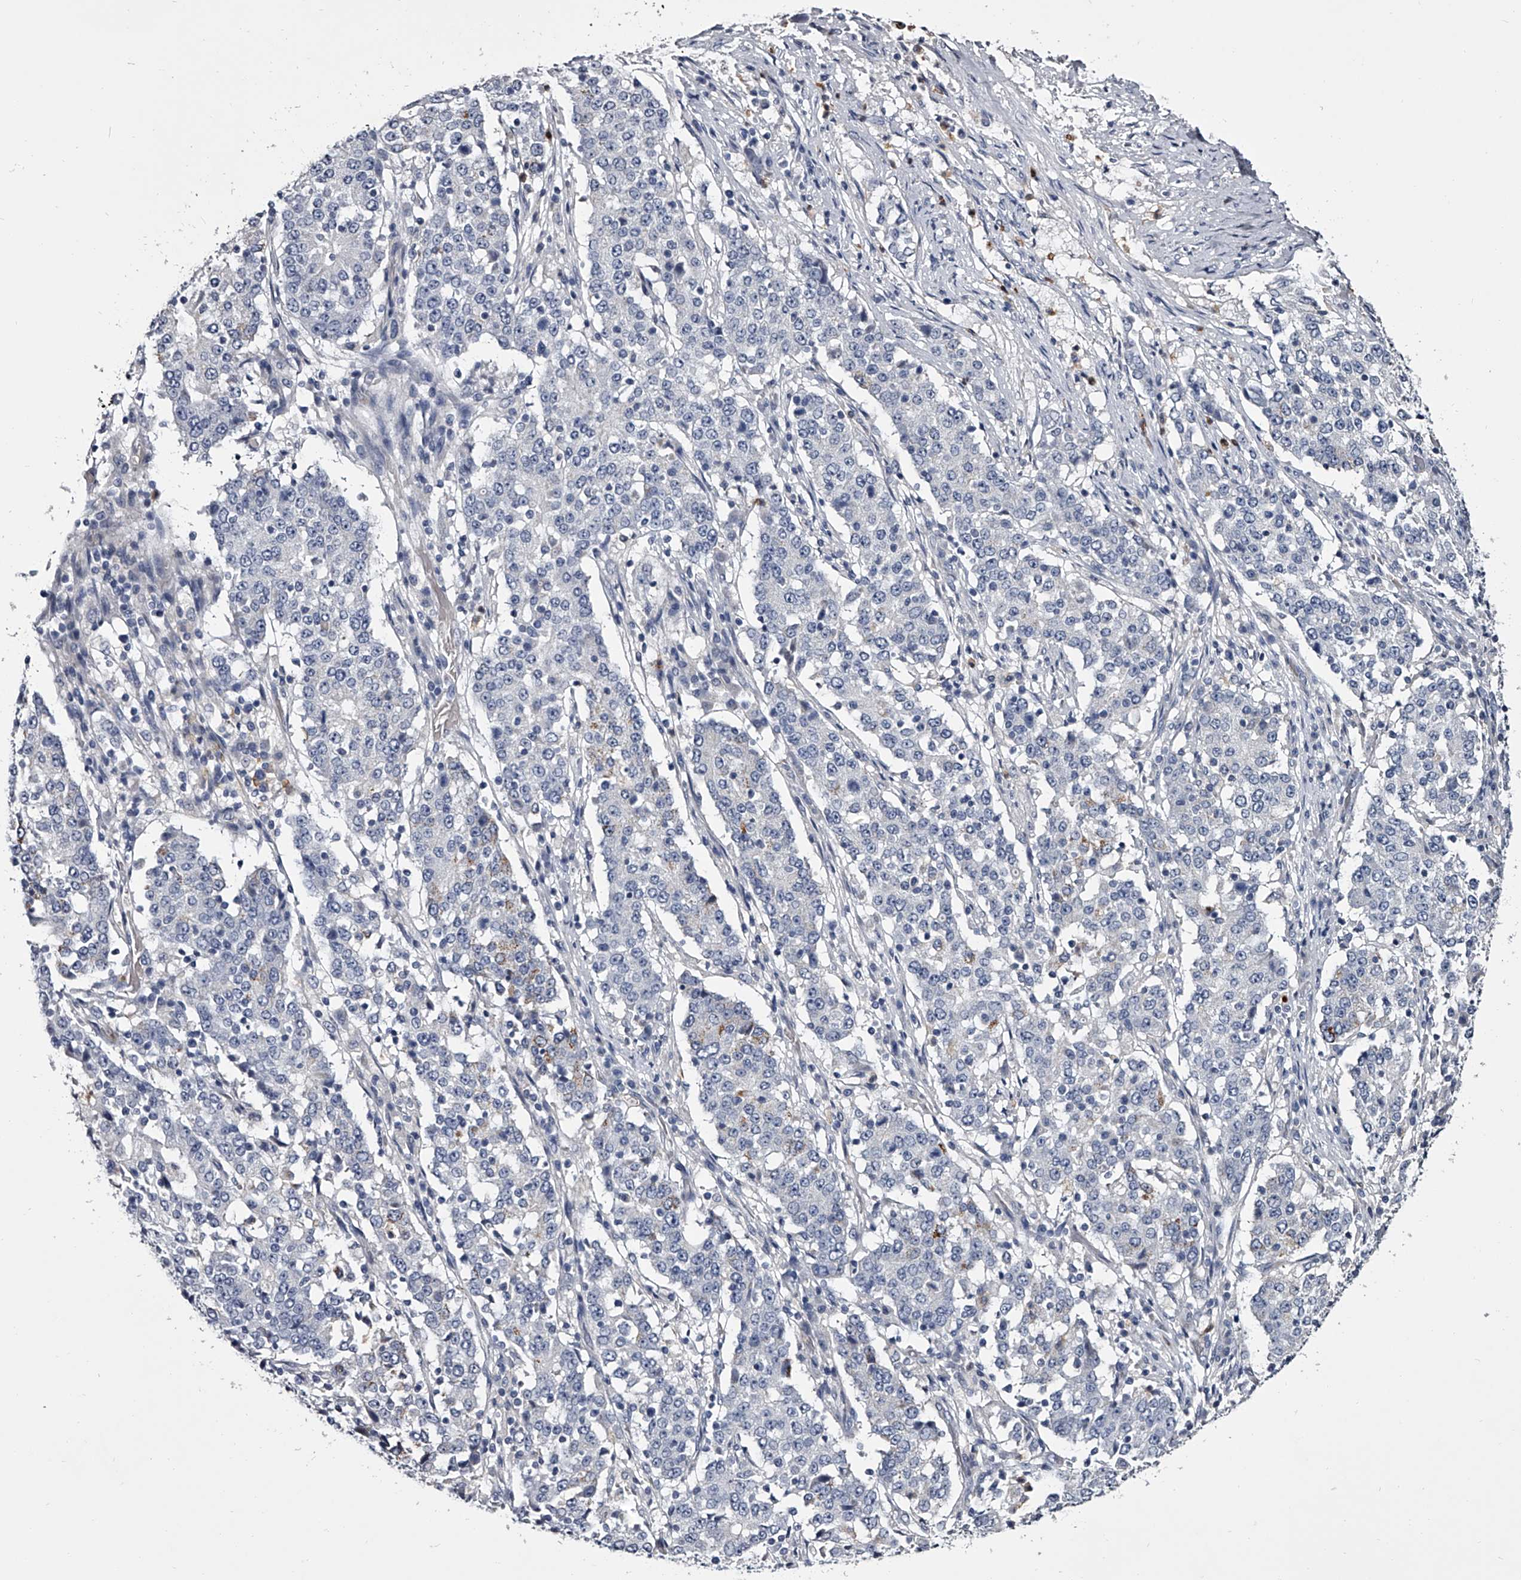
{"staining": {"intensity": "negative", "quantity": "none", "location": "none"}, "tissue": "stomach cancer", "cell_type": "Tumor cells", "image_type": "cancer", "snomed": [{"axis": "morphology", "description": "Adenocarcinoma, NOS"}, {"axis": "topography", "description": "Stomach"}], "caption": "The photomicrograph displays no staining of tumor cells in adenocarcinoma (stomach).", "gene": "GAPVD1", "patient": {"sex": "male", "age": 59}}